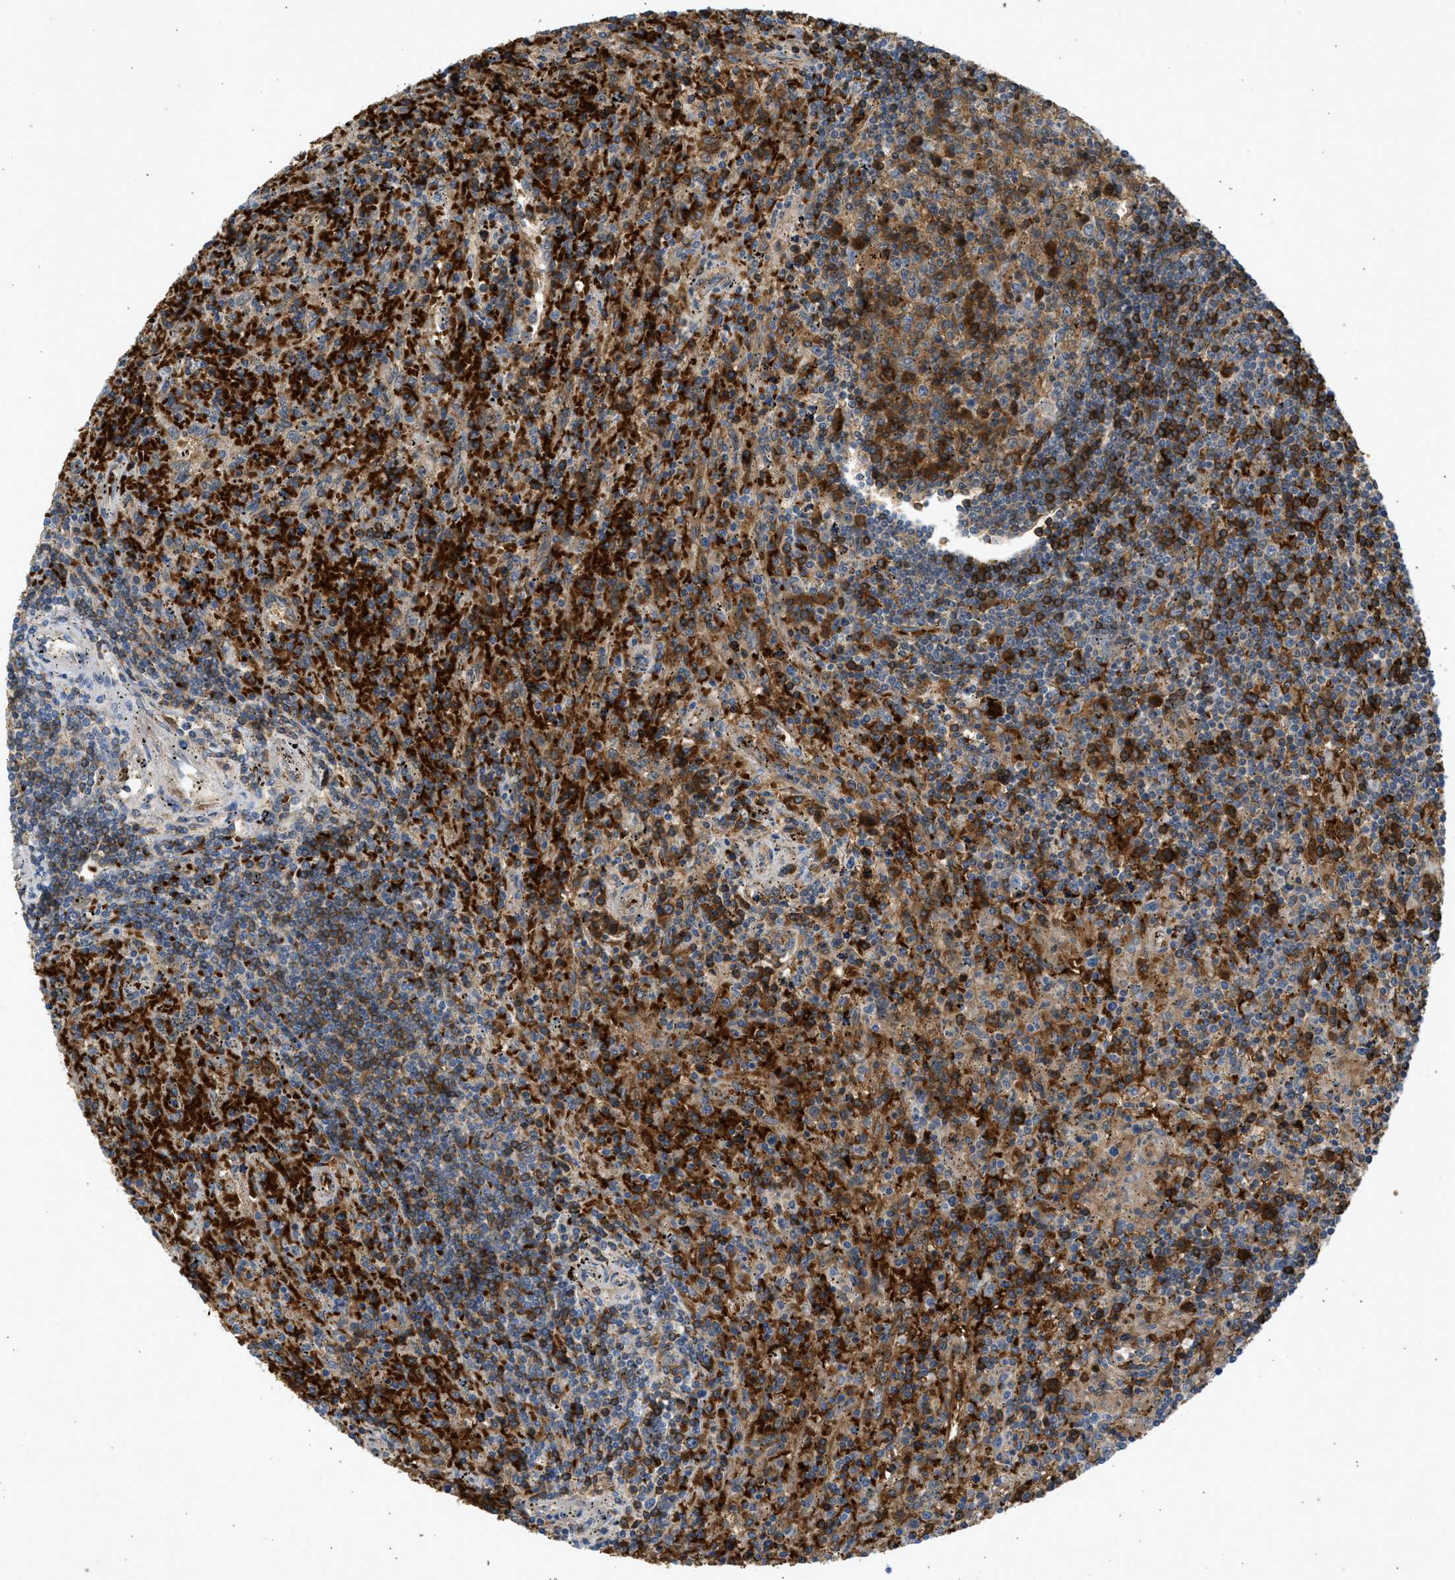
{"staining": {"intensity": "strong", "quantity": "<25%", "location": "cytoplasmic/membranous"}, "tissue": "lymphoma", "cell_type": "Tumor cells", "image_type": "cancer", "snomed": [{"axis": "morphology", "description": "Malignant lymphoma, non-Hodgkin's type, Low grade"}, {"axis": "topography", "description": "Spleen"}], "caption": "This micrograph demonstrates low-grade malignant lymphoma, non-Hodgkin's type stained with IHC to label a protein in brown. The cytoplasmic/membranous of tumor cells show strong positivity for the protein. Nuclei are counter-stained blue.", "gene": "MAPK7", "patient": {"sex": "male", "age": 76}}